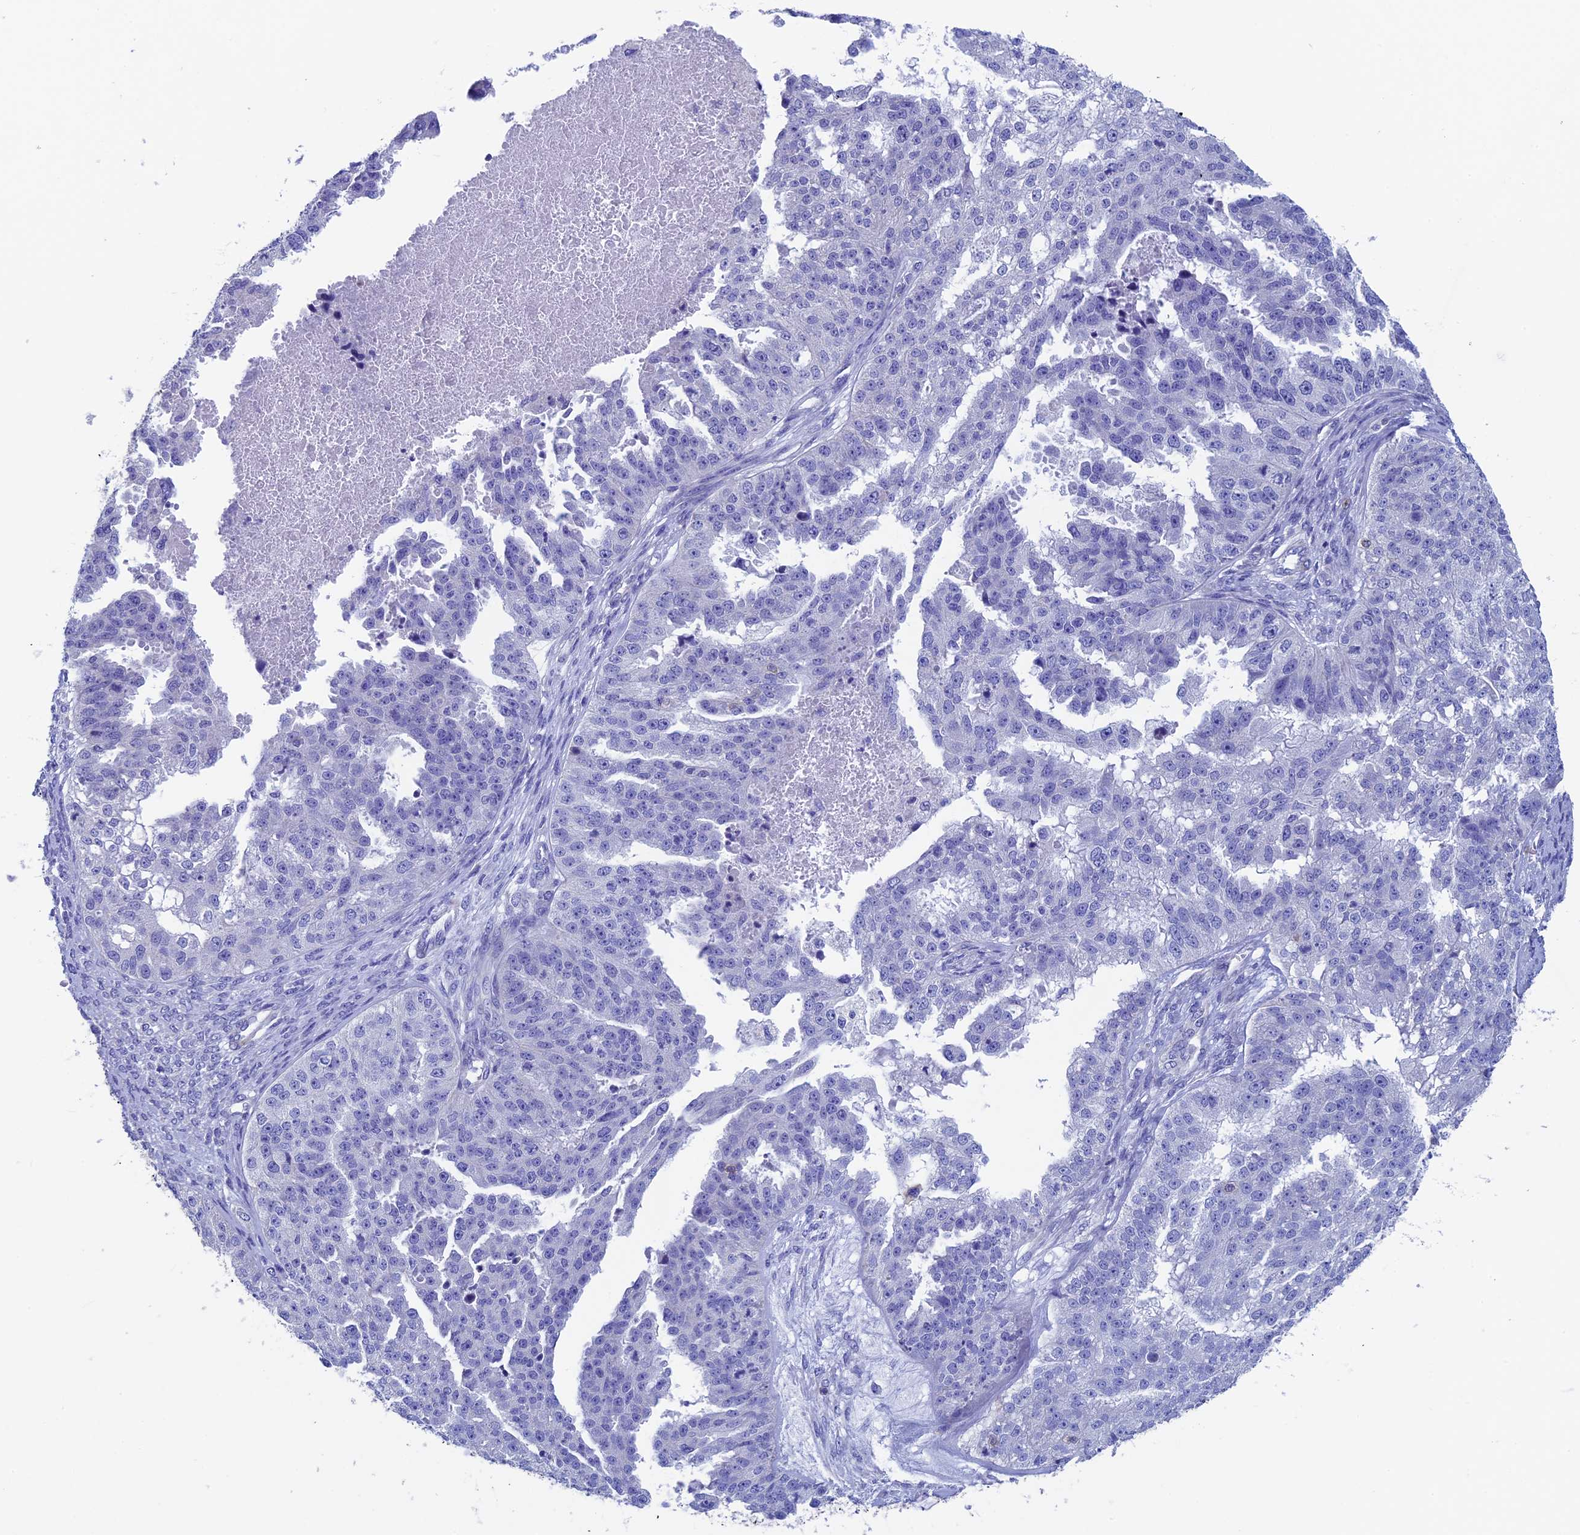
{"staining": {"intensity": "negative", "quantity": "none", "location": "none"}, "tissue": "ovarian cancer", "cell_type": "Tumor cells", "image_type": "cancer", "snomed": [{"axis": "morphology", "description": "Cystadenocarcinoma, serous, NOS"}, {"axis": "topography", "description": "Ovary"}], "caption": "An IHC photomicrograph of serous cystadenocarcinoma (ovarian) is shown. There is no staining in tumor cells of serous cystadenocarcinoma (ovarian).", "gene": "SEPTIN1", "patient": {"sex": "female", "age": 58}}